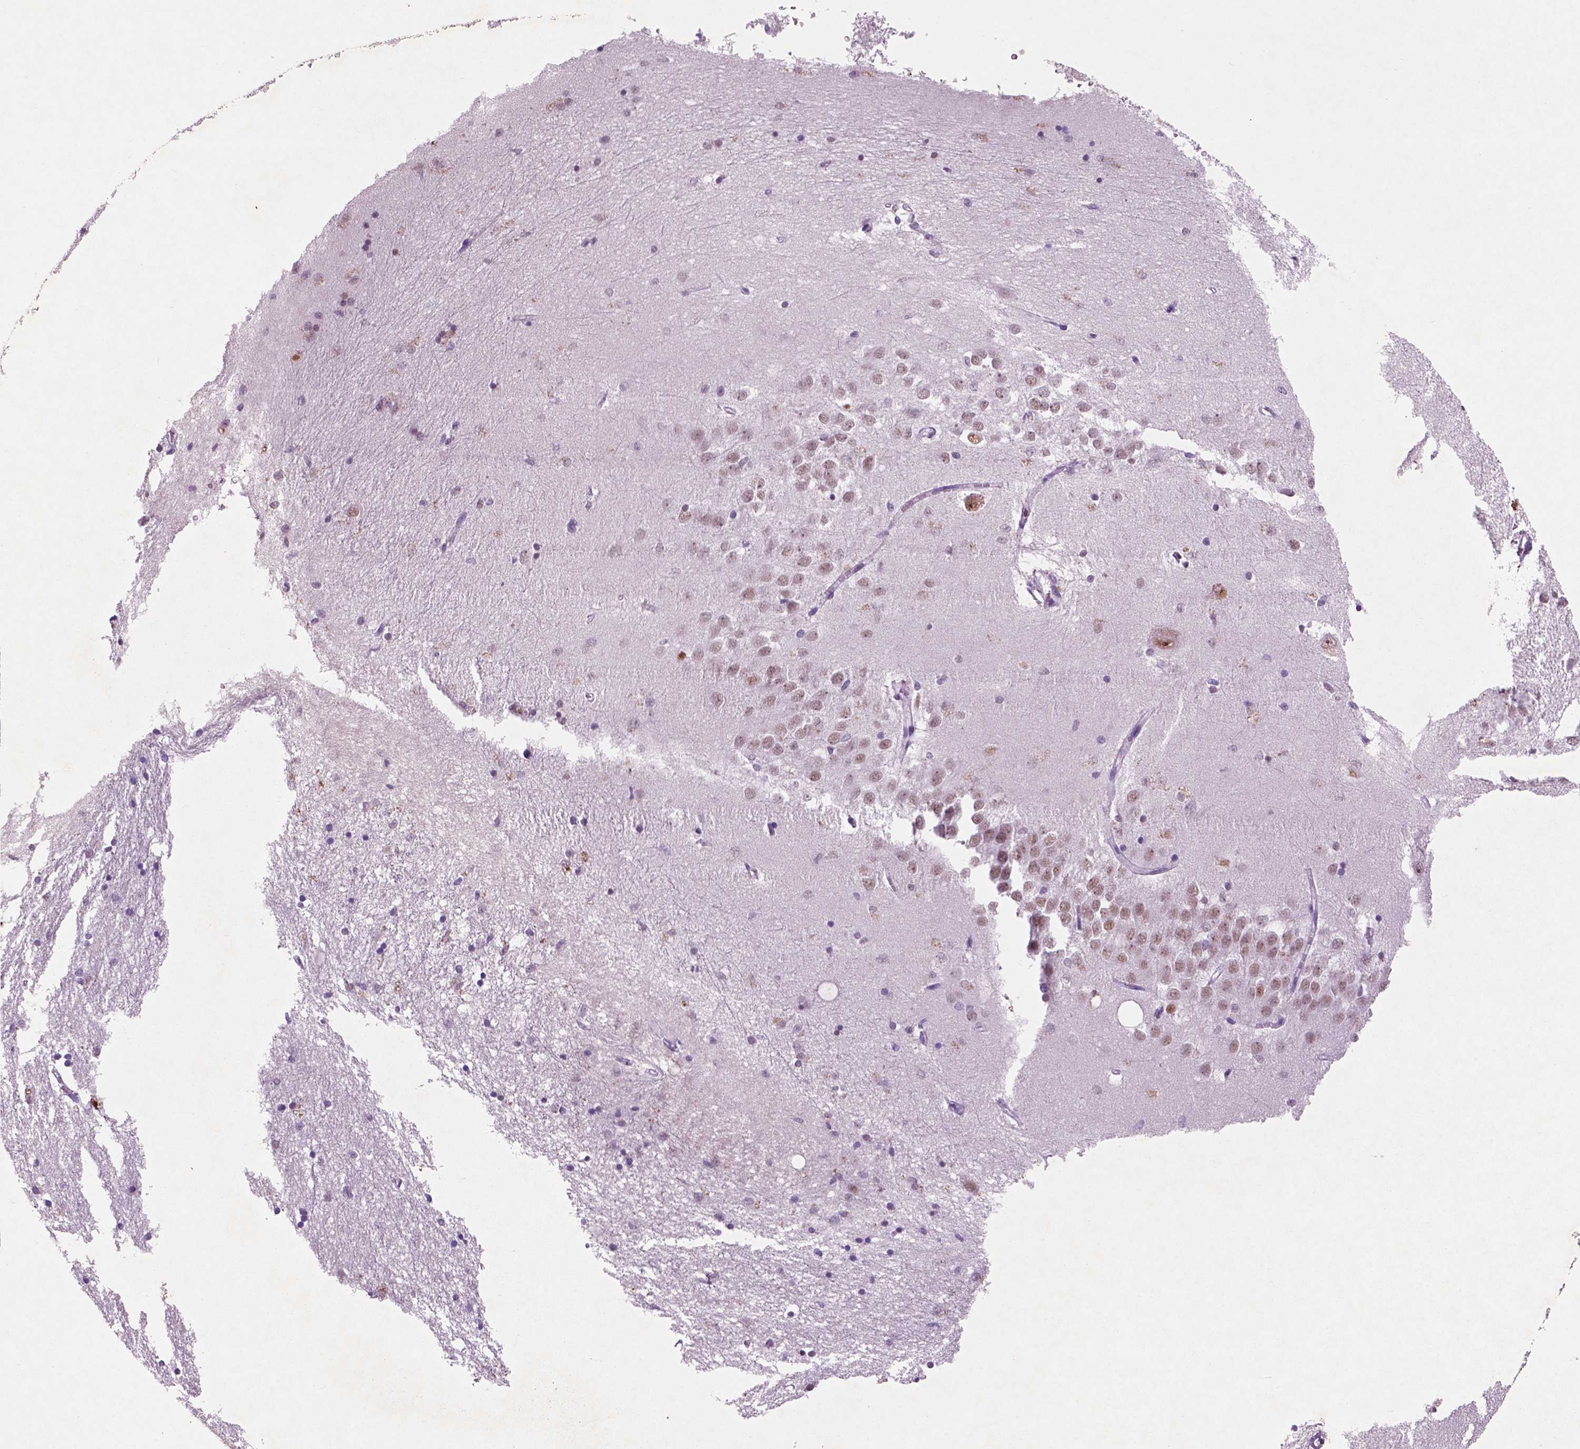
{"staining": {"intensity": "moderate", "quantity": "25%-75%", "location": "nuclear"}, "tissue": "hippocampus", "cell_type": "Glial cells", "image_type": "normal", "snomed": [{"axis": "morphology", "description": "Normal tissue, NOS"}, {"axis": "topography", "description": "Lateral ventricle wall"}, {"axis": "topography", "description": "Hippocampus"}], "caption": "Benign hippocampus was stained to show a protein in brown. There is medium levels of moderate nuclear positivity in about 25%-75% of glial cells.", "gene": "CTR9", "patient": {"sex": "female", "age": 63}}